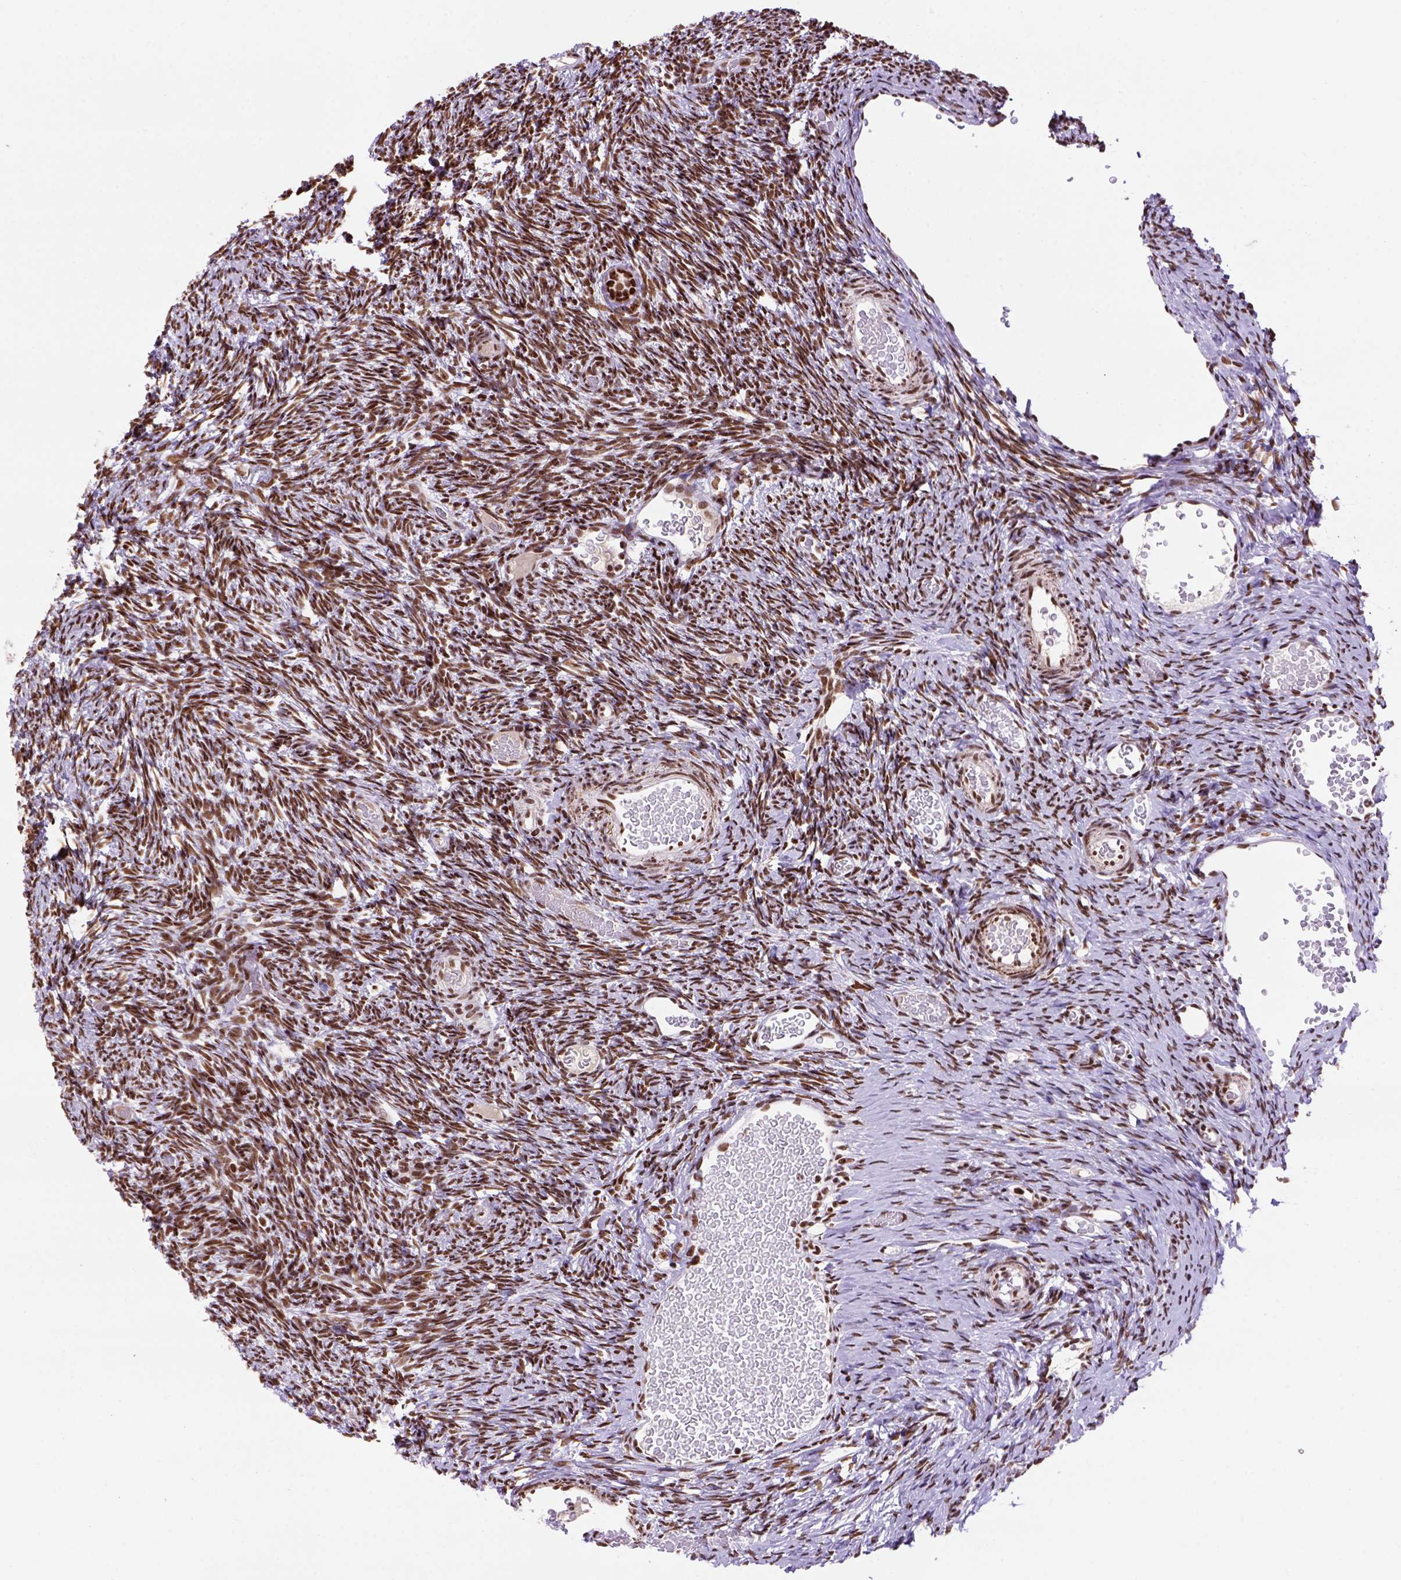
{"staining": {"intensity": "strong", "quantity": ">75%", "location": "nuclear"}, "tissue": "ovary", "cell_type": "Ovarian stroma cells", "image_type": "normal", "snomed": [{"axis": "morphology", "description": "Normal tissue, NOS"}, {"axis": "topography", "description": "Ovary"}], "caption": "Protein staining shows strong nuclear expression in about >75% of ovarian stroma cells in benign ovary. (brown staining indicates protein expression, while blue staining denotes nuclei).", "gene": "NSMCE2", "patient": {"sex": "female", "age": 39}}